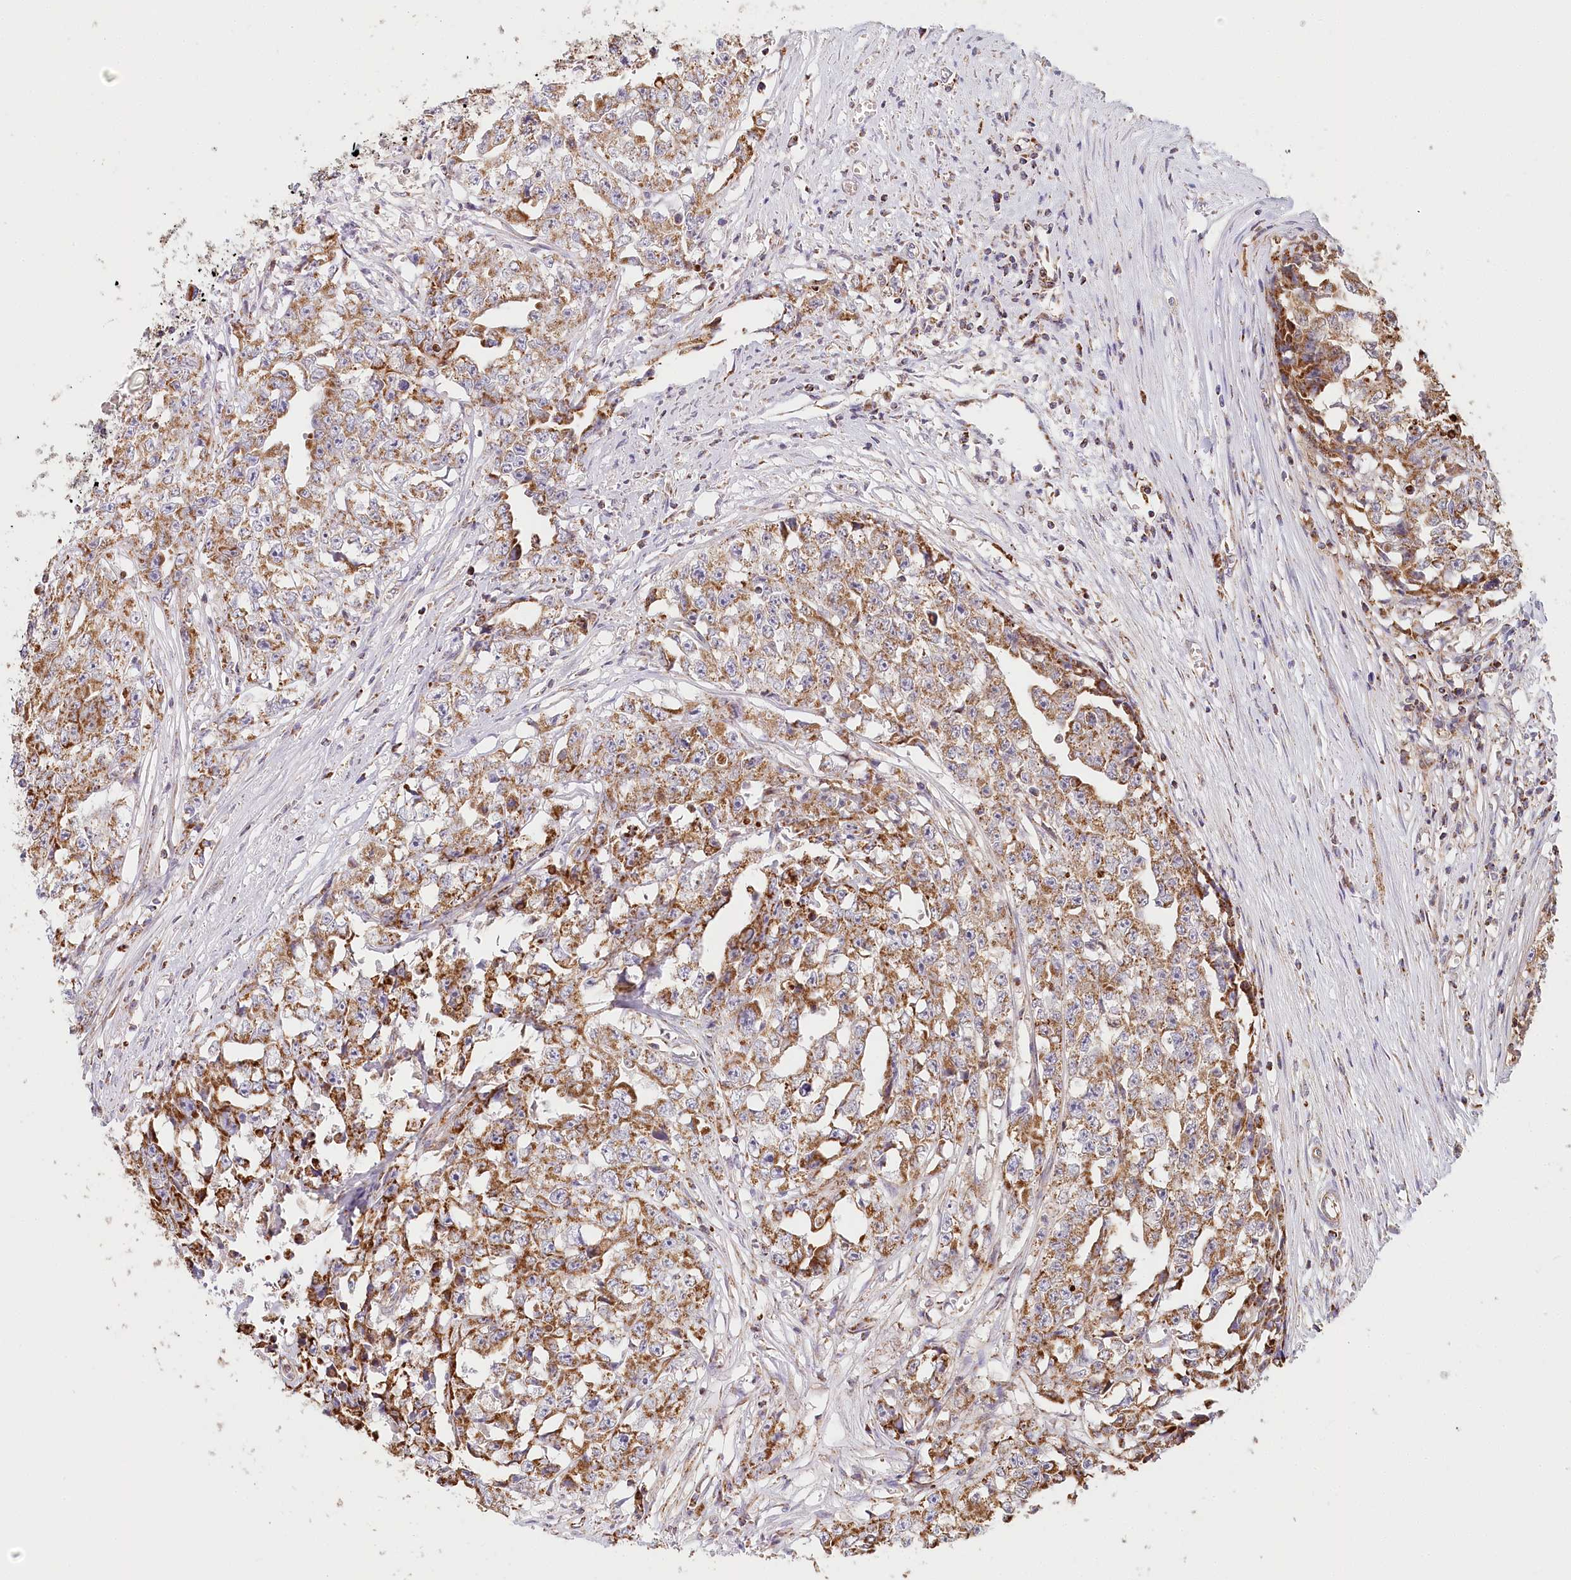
{"staining": {"intensity": "moderate", "quantity": ">75%", "location": "cytoplasmic/membranous"}, "tissue": "testis cancer", "cell_type": "Tumor cells", "image_type": "cancer", "snomed": [{"axis": "morphology", "description": "Seminoma, NOS"}, {"axis": "morphology", "description": "Carcinoma, Embryonal, NOS"}, {"axis": "topography", "description": "Testis"}], "caption": "DAB (3,3'-diaminobenzidine) immunohistochemical staining of human embryonal carcinoma (testis) displays moderate cytoplasmic/membranous protein staining in about >75% of tumor cells.", "gene": "UMPS", "patient": {"sex": "male", "age": 43}}